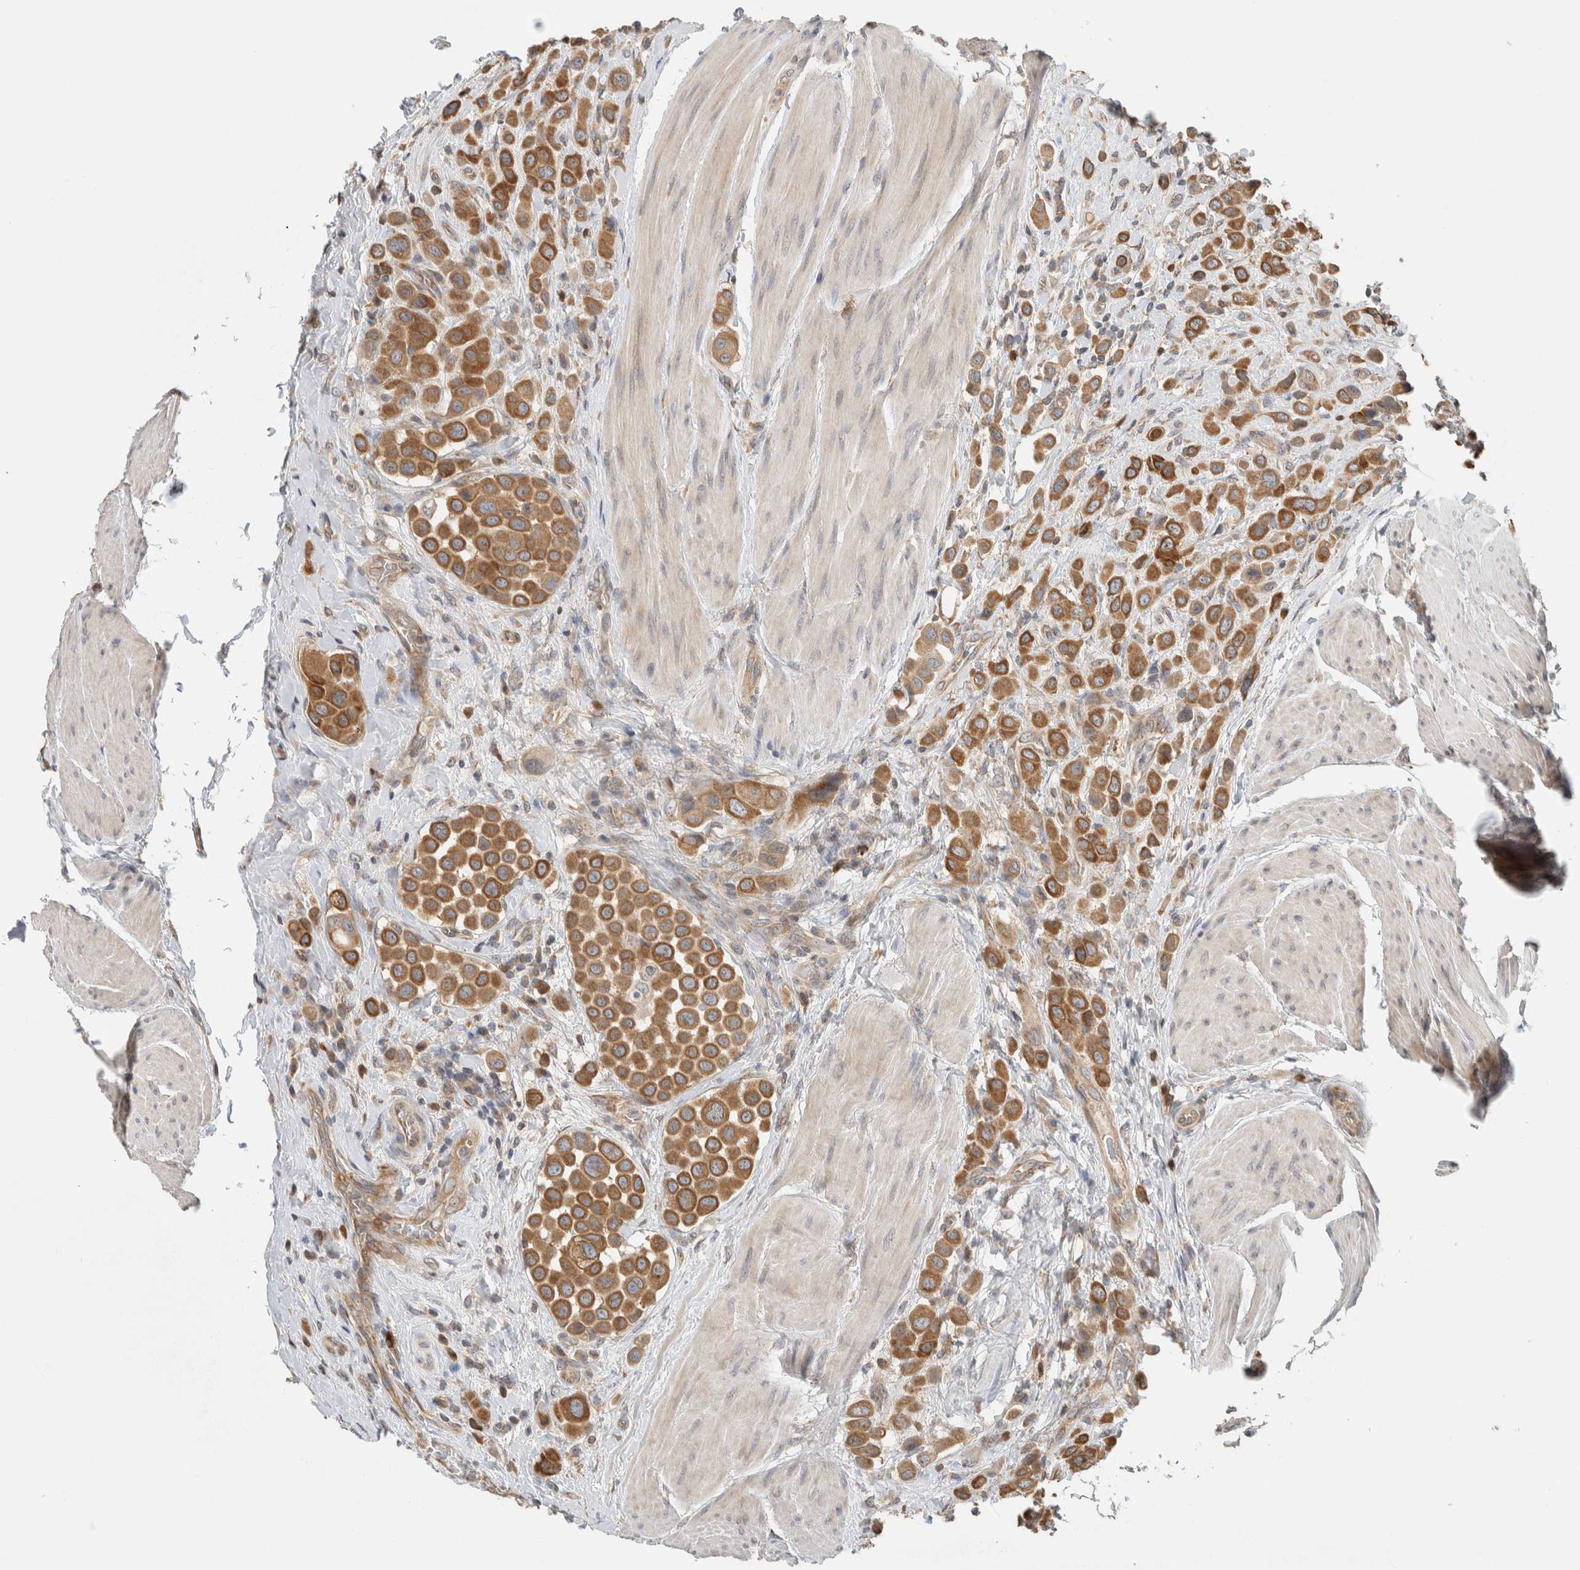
{"staining": {"intensity": "moderate", "quantity": ">75%", "location": "cytoplasmic/membranous"}, "tissue": "urothelial cancer", "cell_type": "Tumor cells", "image_type": "cancer", "snomed": [{"axis": "morphology", "description": "Urothelial carcinoma, High grade"}, {"axis": "topography", "description": "Urinary bladder"}], "caption": "A histopathology image showing moderate cytoplasmic/membranous expression in approximately >75% of tumor cells in urothelial cancer, as visualized by brown immunohistochemical staining.", "gene": "PUM1", "patient": {"sex": "male", "age": 50}}